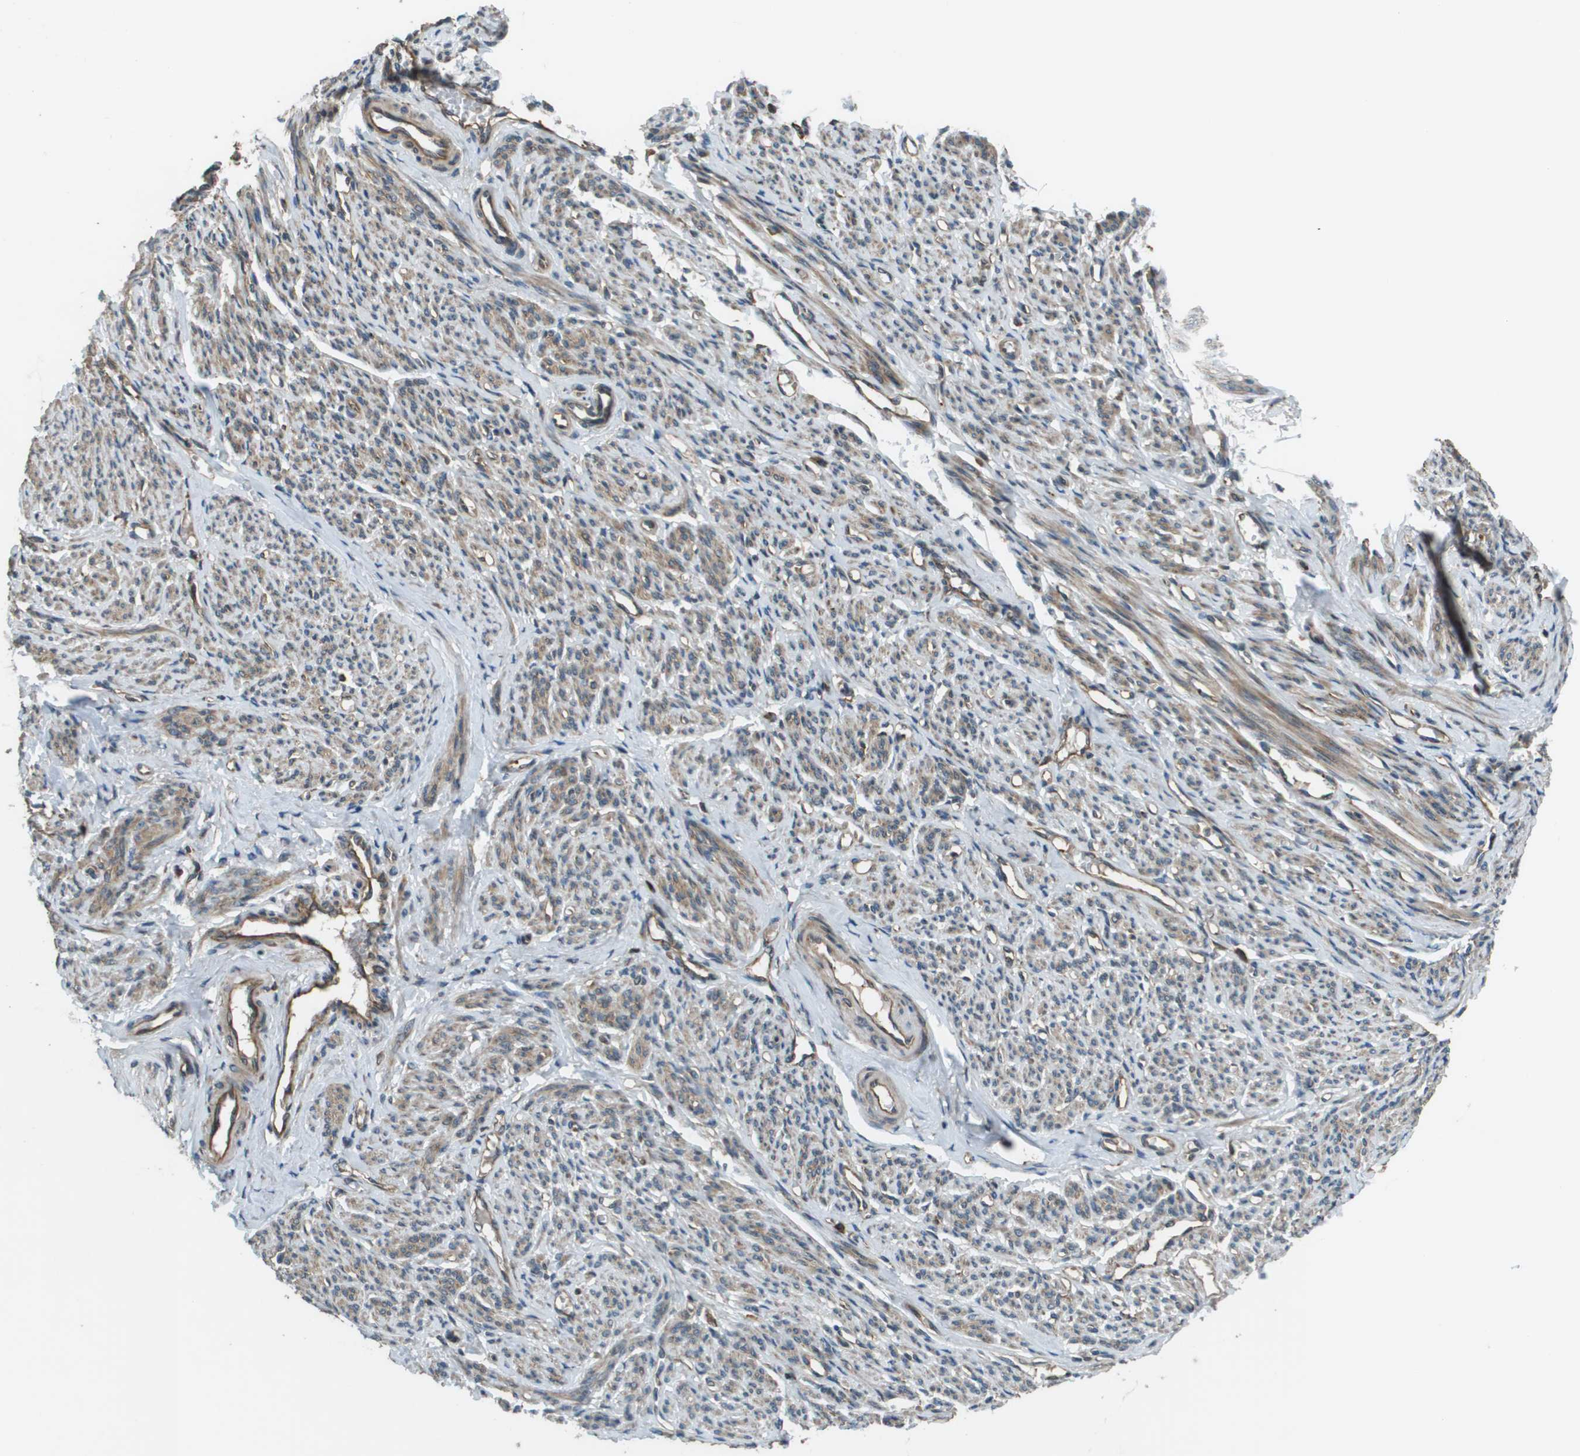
{"staining": {"intensity": "moderate", "quantity": ">75%", "location": "cytoplasmic/membranous"}, "tissue": "smooth muscle", "cell_type": "Smooth muscle cells", "image_type": "normal", "snomed": [{"axis": "morphology", "description": "Normal tissue, NOS"}, {"axis": "topography", "description": "Smooth muscle"}], "caption": "Immunohistochemical staining of unremarkable human smooth muscle exhibits medium levels of moderate cytoplasmic/membranous positivity in approximately >75% of smooth muscle cells.", "gene": "PLPBP", "patient": {"sex": "female", "age": 65}}